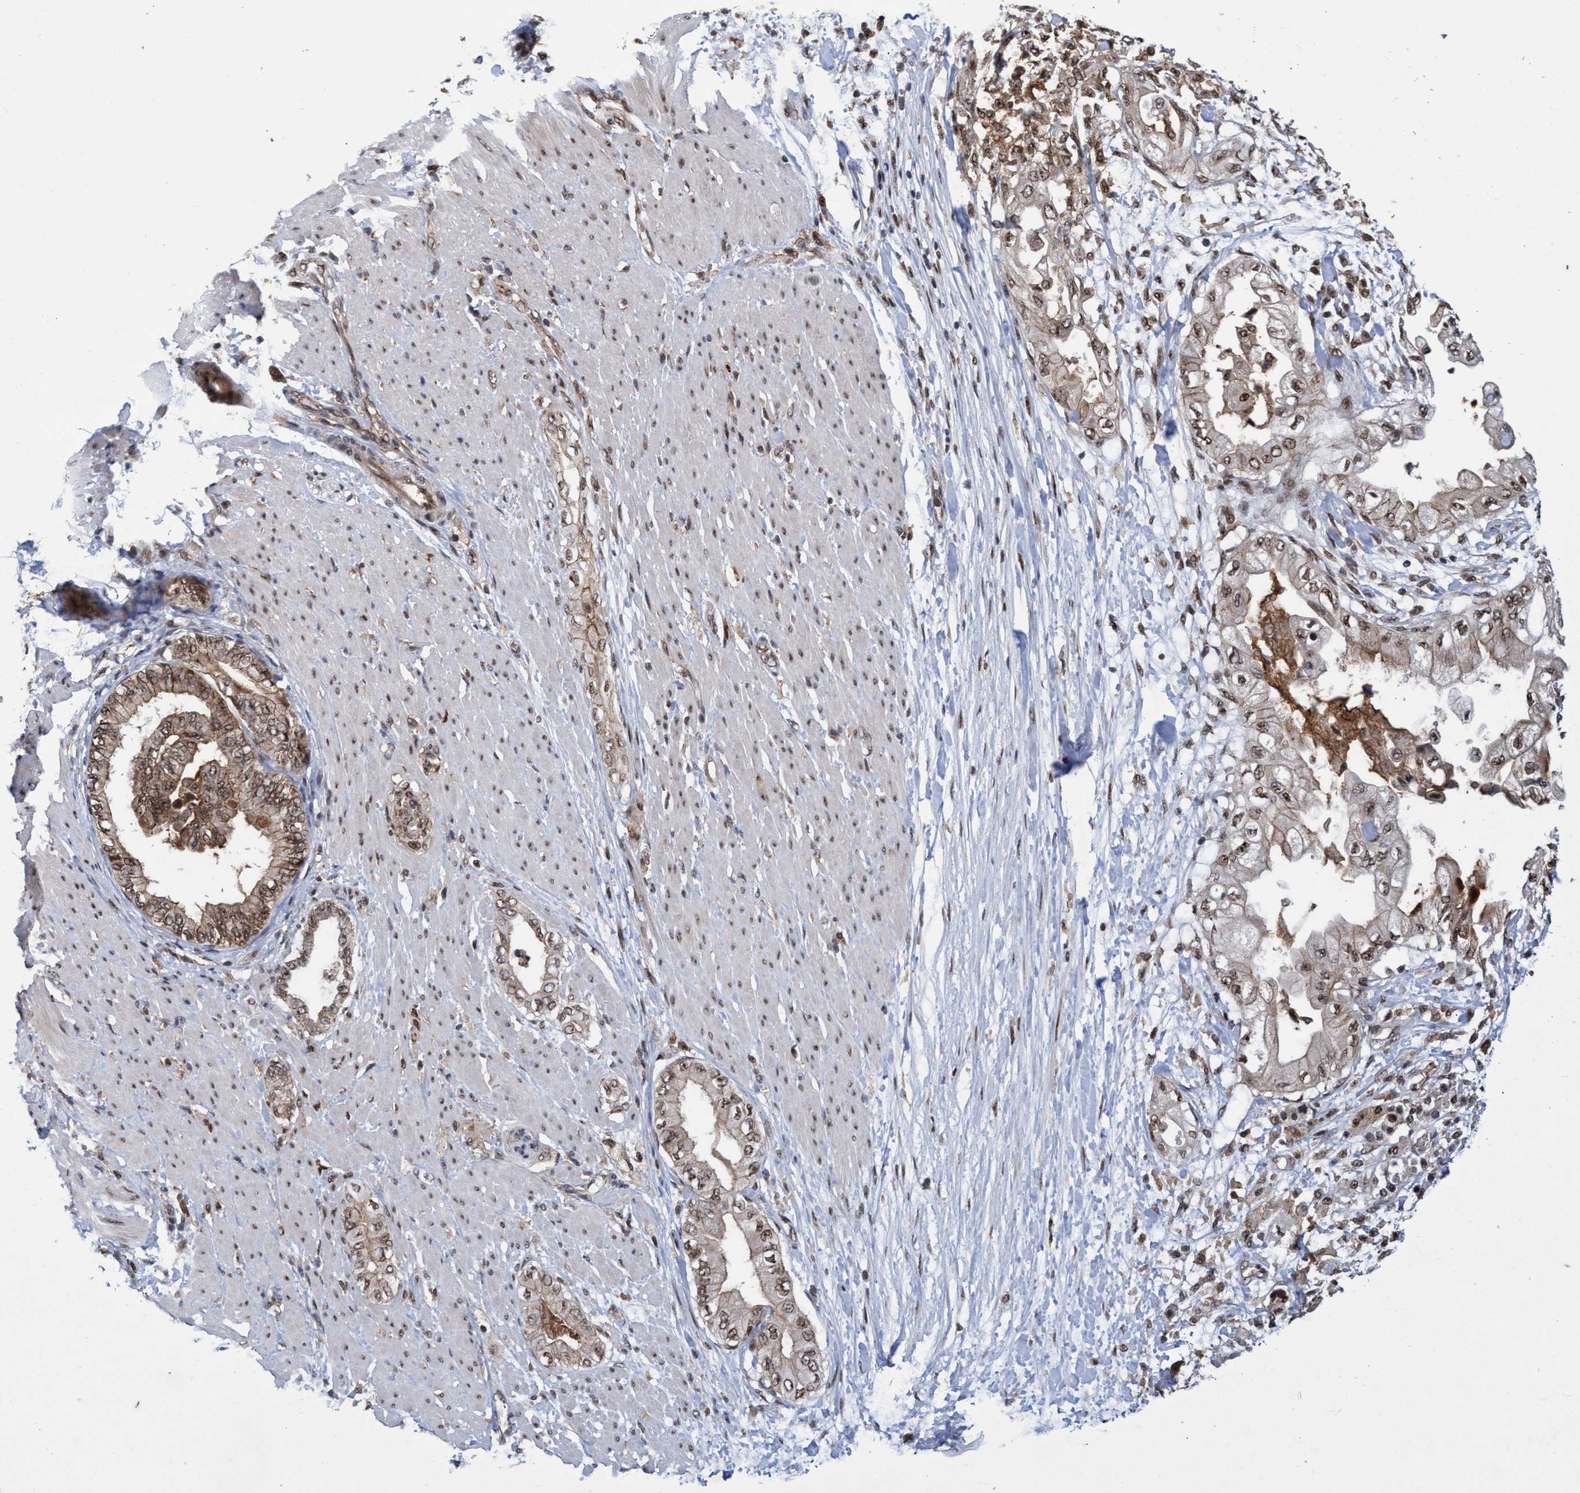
{"staining": {"intensity": "negative", "quantity": "none", "location": "none"}, "tissue": "adipose tissue", "cell_type": "Adipocytes", "image_type": "normal", "snomed": [{"axis": "morphology", "description": "Normal tissue, NOS"}, {"axis": "morphology", "description": "Adenocarcinoma, NOS"}, {"axis": "topography", "description": "Duodenum"}, {"axis": "topography", "description": "Peripheral nerve tissue"}], "caption": "The photomicrograph reveals no staining of adipocytes in unremarkable adipose tissue.", "gene": "GTF2F1", "patient": {"sex": "female", "age": 60}}